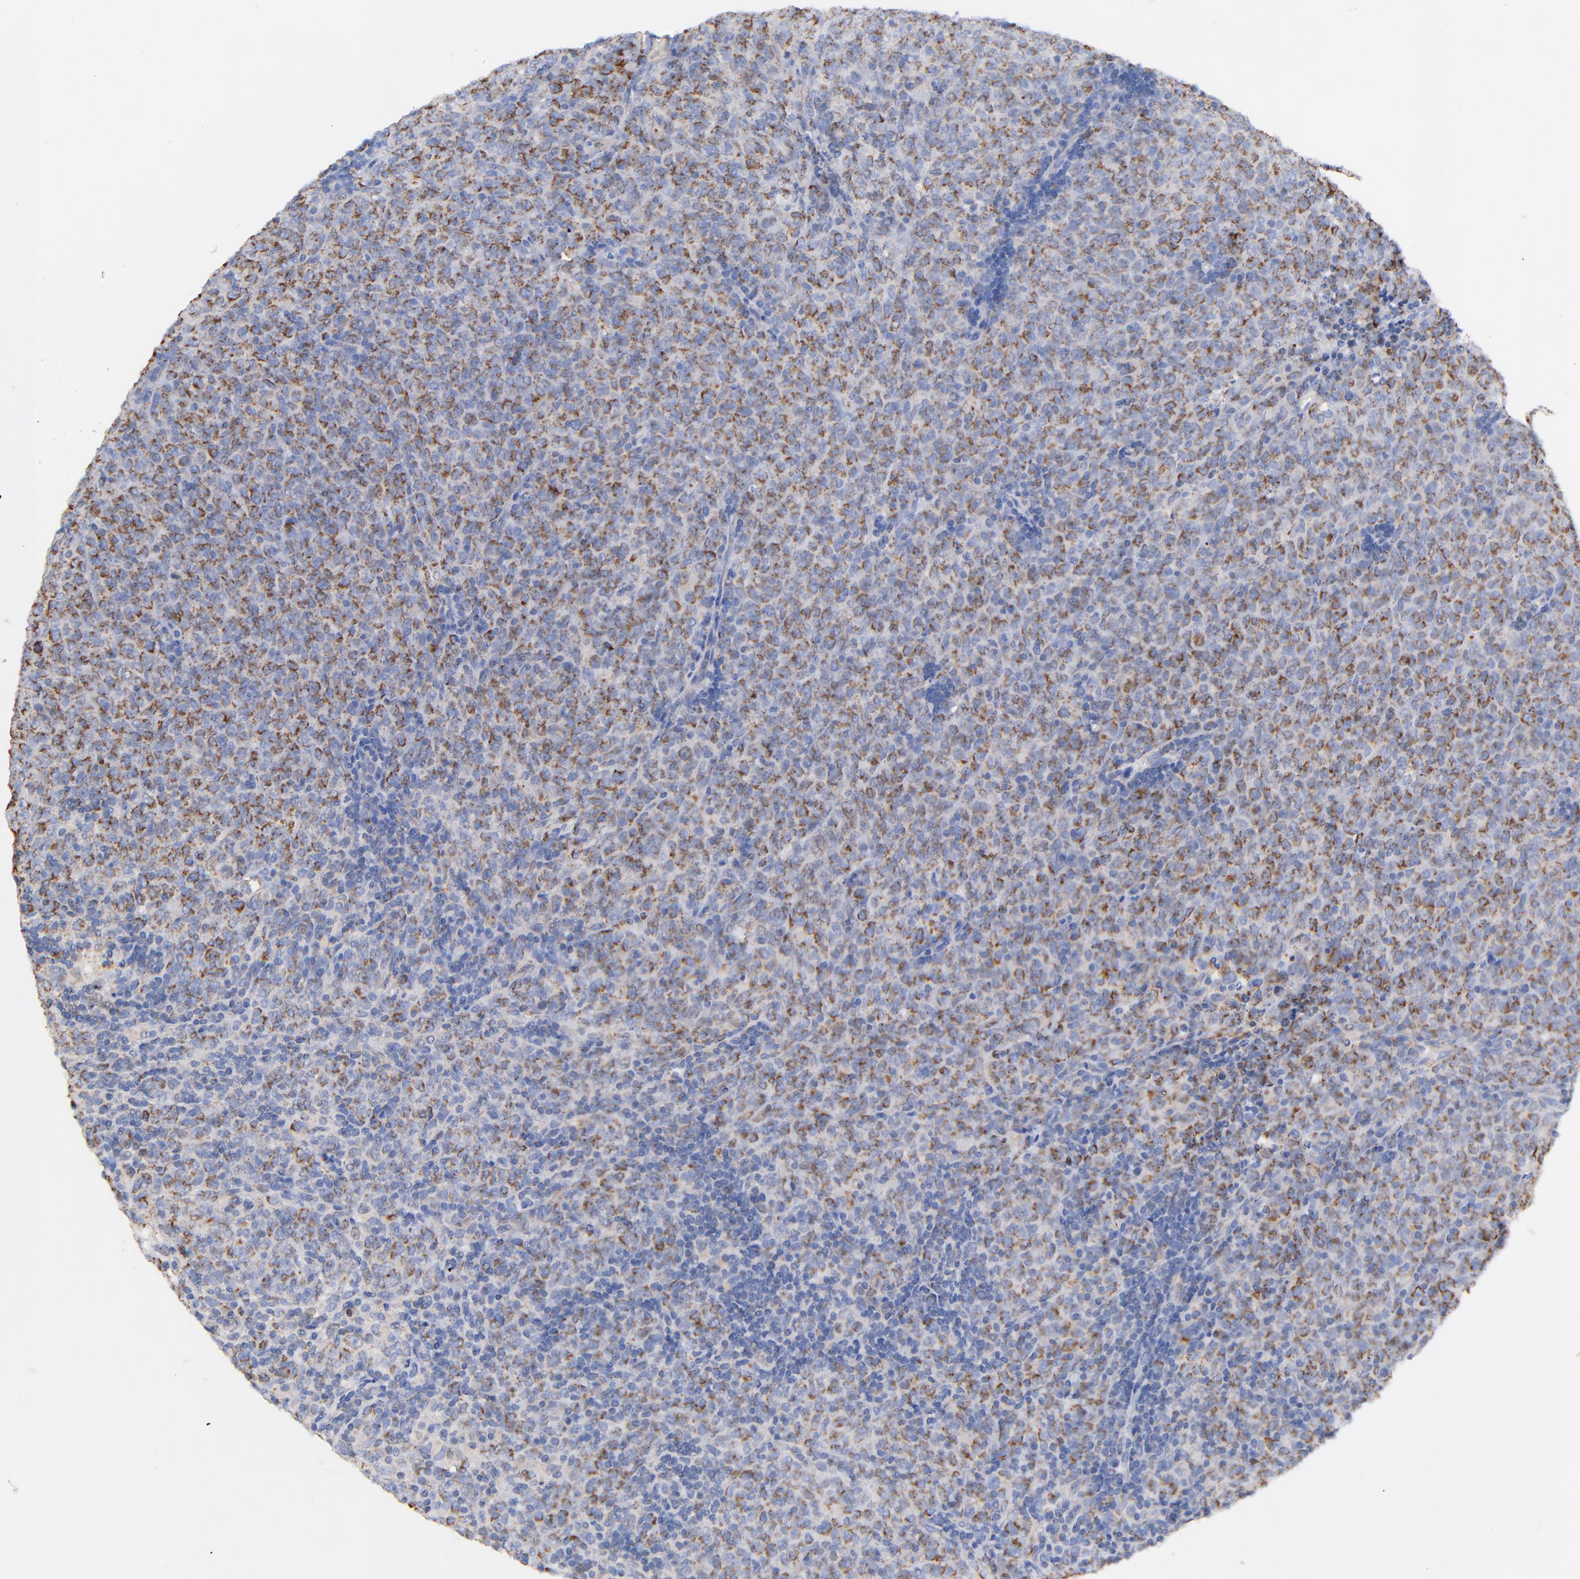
{"staining": {"intensity": "moderate", "quantity": "25%-75%", "location": "cytoplasmic/membranous"}, "tissue": "lymphoma", "cell_type": "Tumor cells", "image_type": "cancer", "snomed": [{"axis": "morphology", "description": "Malignant lymphoma, non-Hodgkin's type, High grade"}, {"axis": "topography", "description": "Tonsil"}], "caption": "Protein staining of malignant lymphoma, non-Hodgkin's type (high-grade) tissue shows moderate cytoplasmic/membranous positivity in approximately 25%-75% of tumor cells.", "gene": "ATP5F1D", "patient": {"sex": "female", "age": 36}}